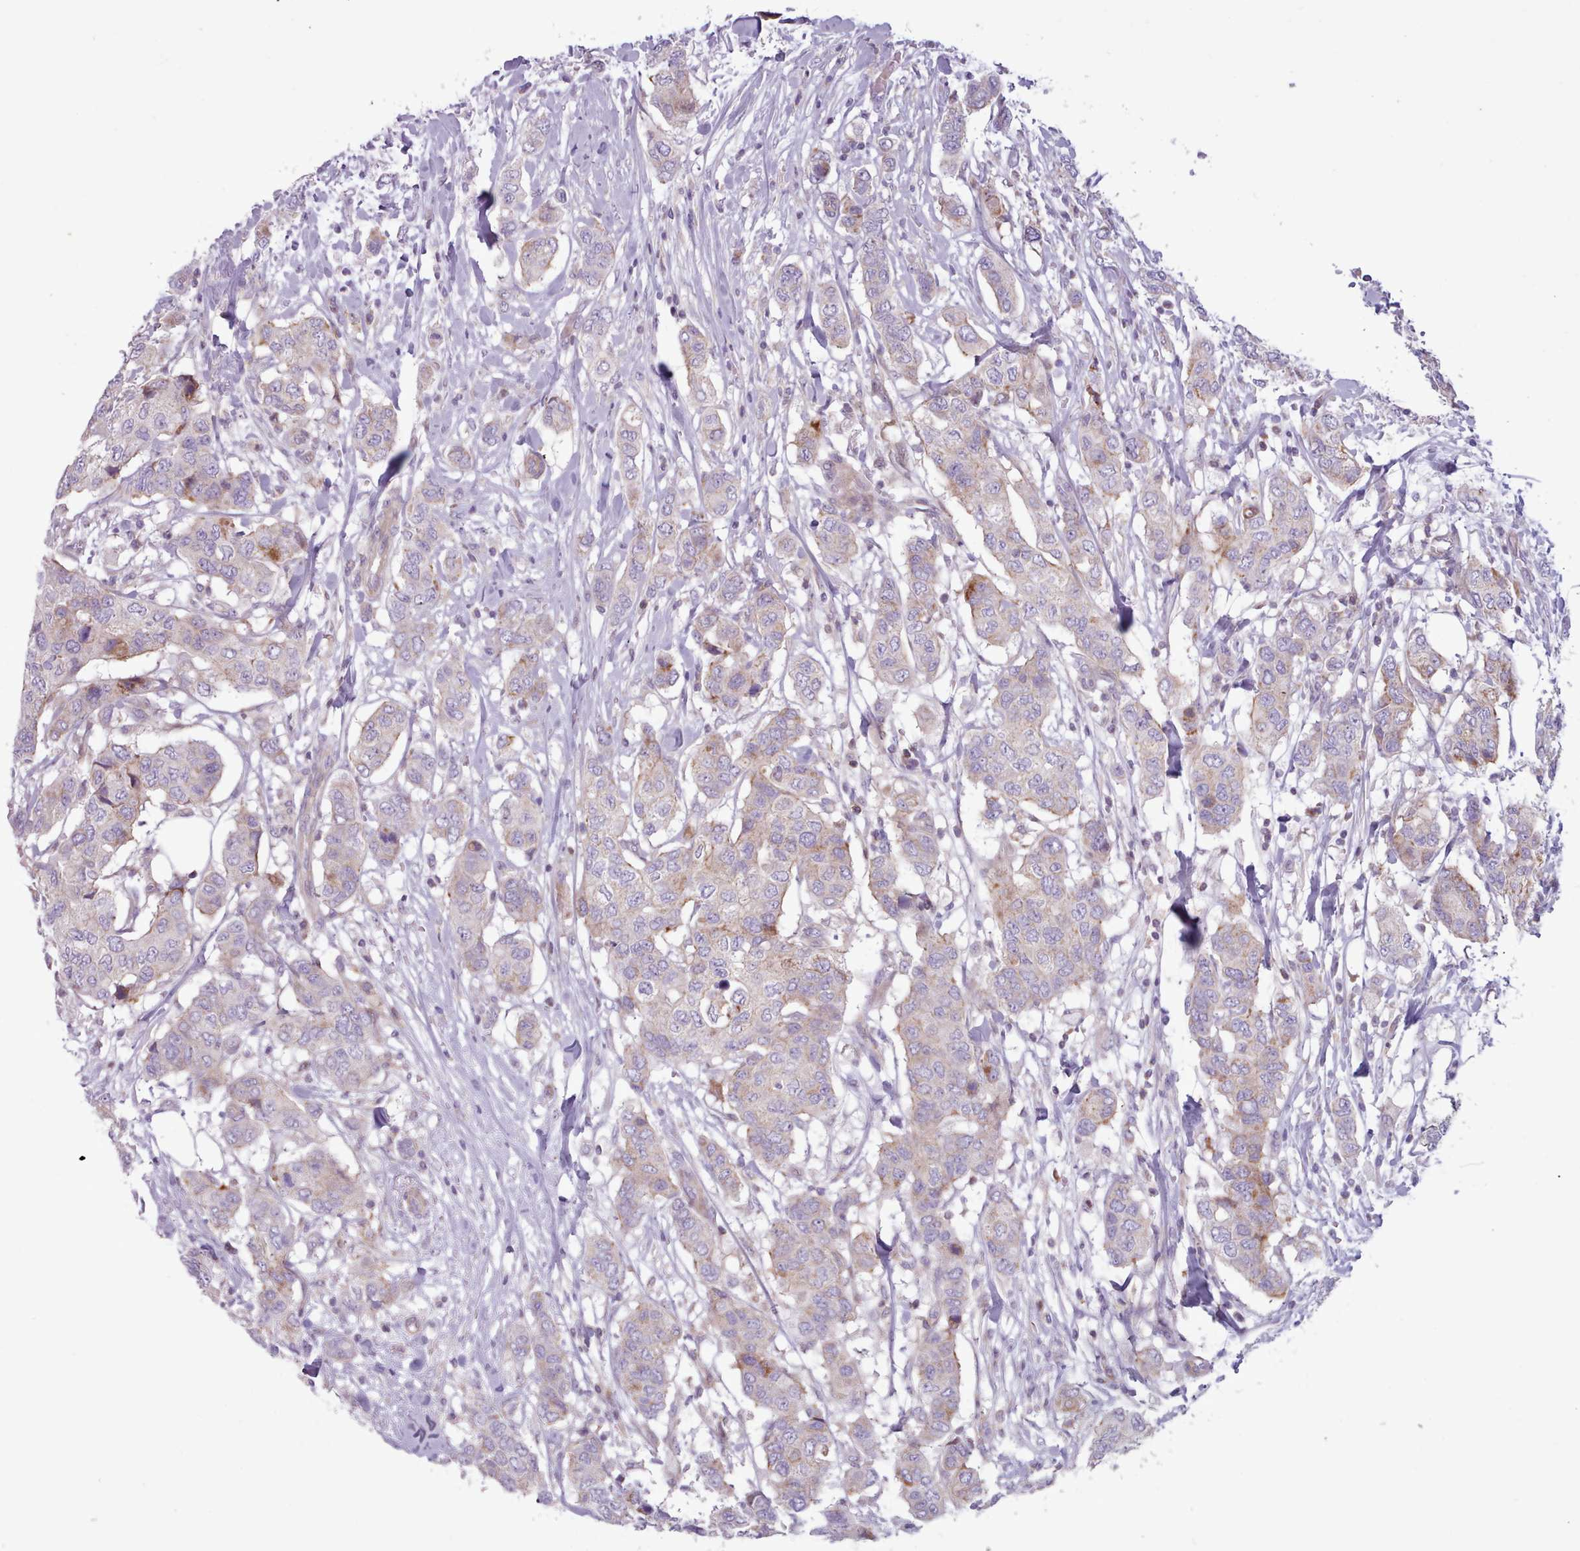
{"staining": {"intensity": "moderate", "quantity": "<25%", "location": "cytoplasmic/membranous"}, "tissue": "breast cancer", "cell_type": "Tumor cells", "image_type": "cancer", "snomed": [{"axis": "morphology", "description": "Lobular carcinoma"}, {"axis": "topography", "description": "Breast"}], "caption": "High-power microscopy captured an immunohistochemistry histopathology image of lobular carcinoma (breast), revealing moderate cytoplasmic/membranous staining in about <25% of tumor cells. (DAB (3,3'-diaminobenzidine) IHC with brightfield microscopy, high magnification).", "gene": "TENT4B", "patient": {"sex": "female", "age": 51}}